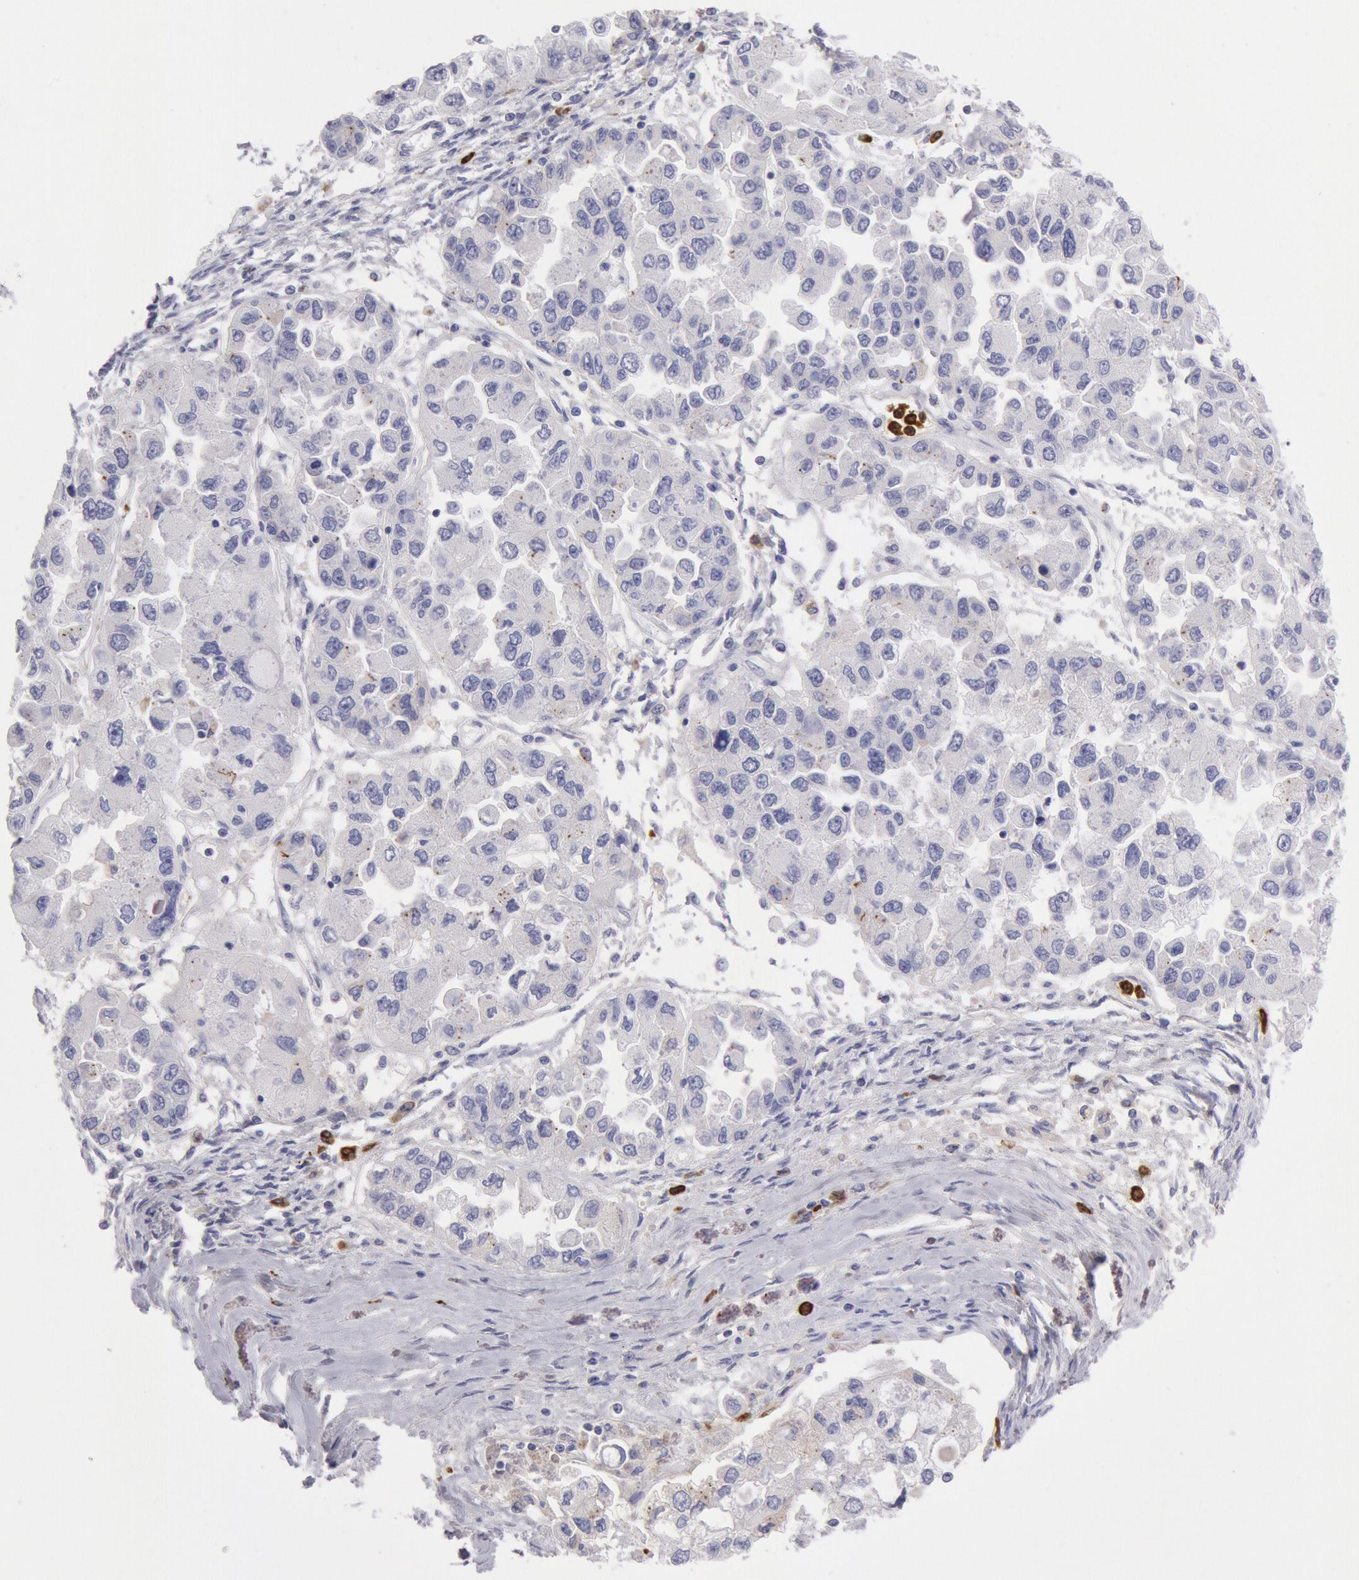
{"staining": {"intensity": "negative", "quantity": "none", "location": "none"}, "tissue": "ovarian cancer", "cell_type": "Tumor cells", "image_type": "cancer", "snomed": [{"axis": "morphology", "description": "Cystadenocarcinoma, serous, NOS"}, {"axis": "topography", "description": "Ovary"}], "caption": "Photomicrograph shows no significant protein positivity in tumor cells of ovarian cancer. (Immunohistochemistry, brightfield microscopy, high magnification).", "gene": "FCN1", "patient": {"sex": "female", "age": 84}}